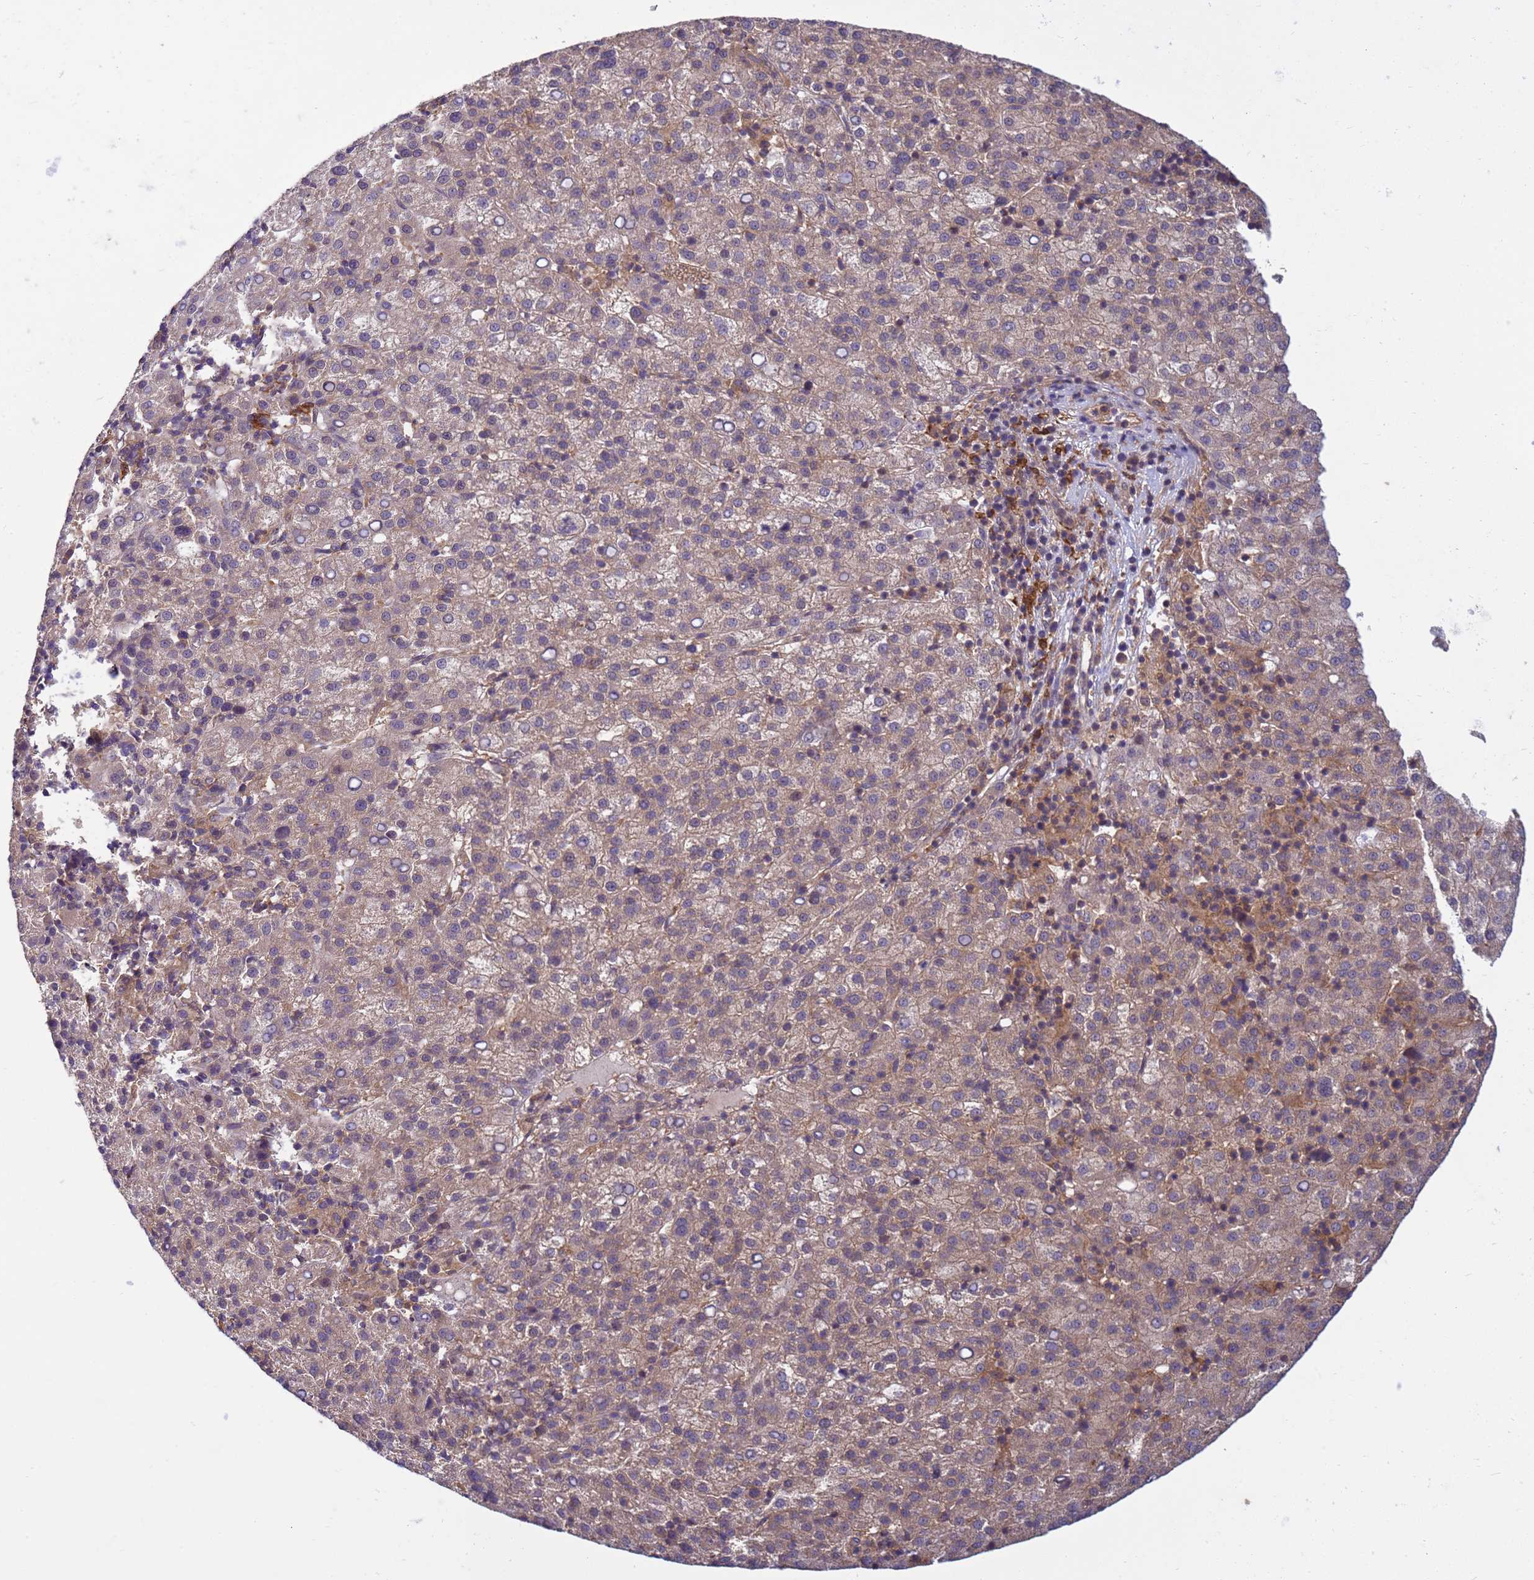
{"staining": {"intensity": "weak", "quantity": "25%-75%", "location": "cytoplasmic/membranous"}, "tissue": "liver cancer", "cell_type": "Tumor cells", "image_type": "cancer", "snomed": [{"axis": "morphology", "description": "Carcinoma, Hepatocellular, NOS"}, {"axis": "topography", "description": "Liver"}], "caption": "Immunohistochemical staining of liver hepatocellular carcinoma displays low levels of weak cytoplasmic/membranous protein expression in approximately 25%-75% of tumor cells.", "gene": "NPEPPS", "patient": {"sex": "female", "age": 58}}